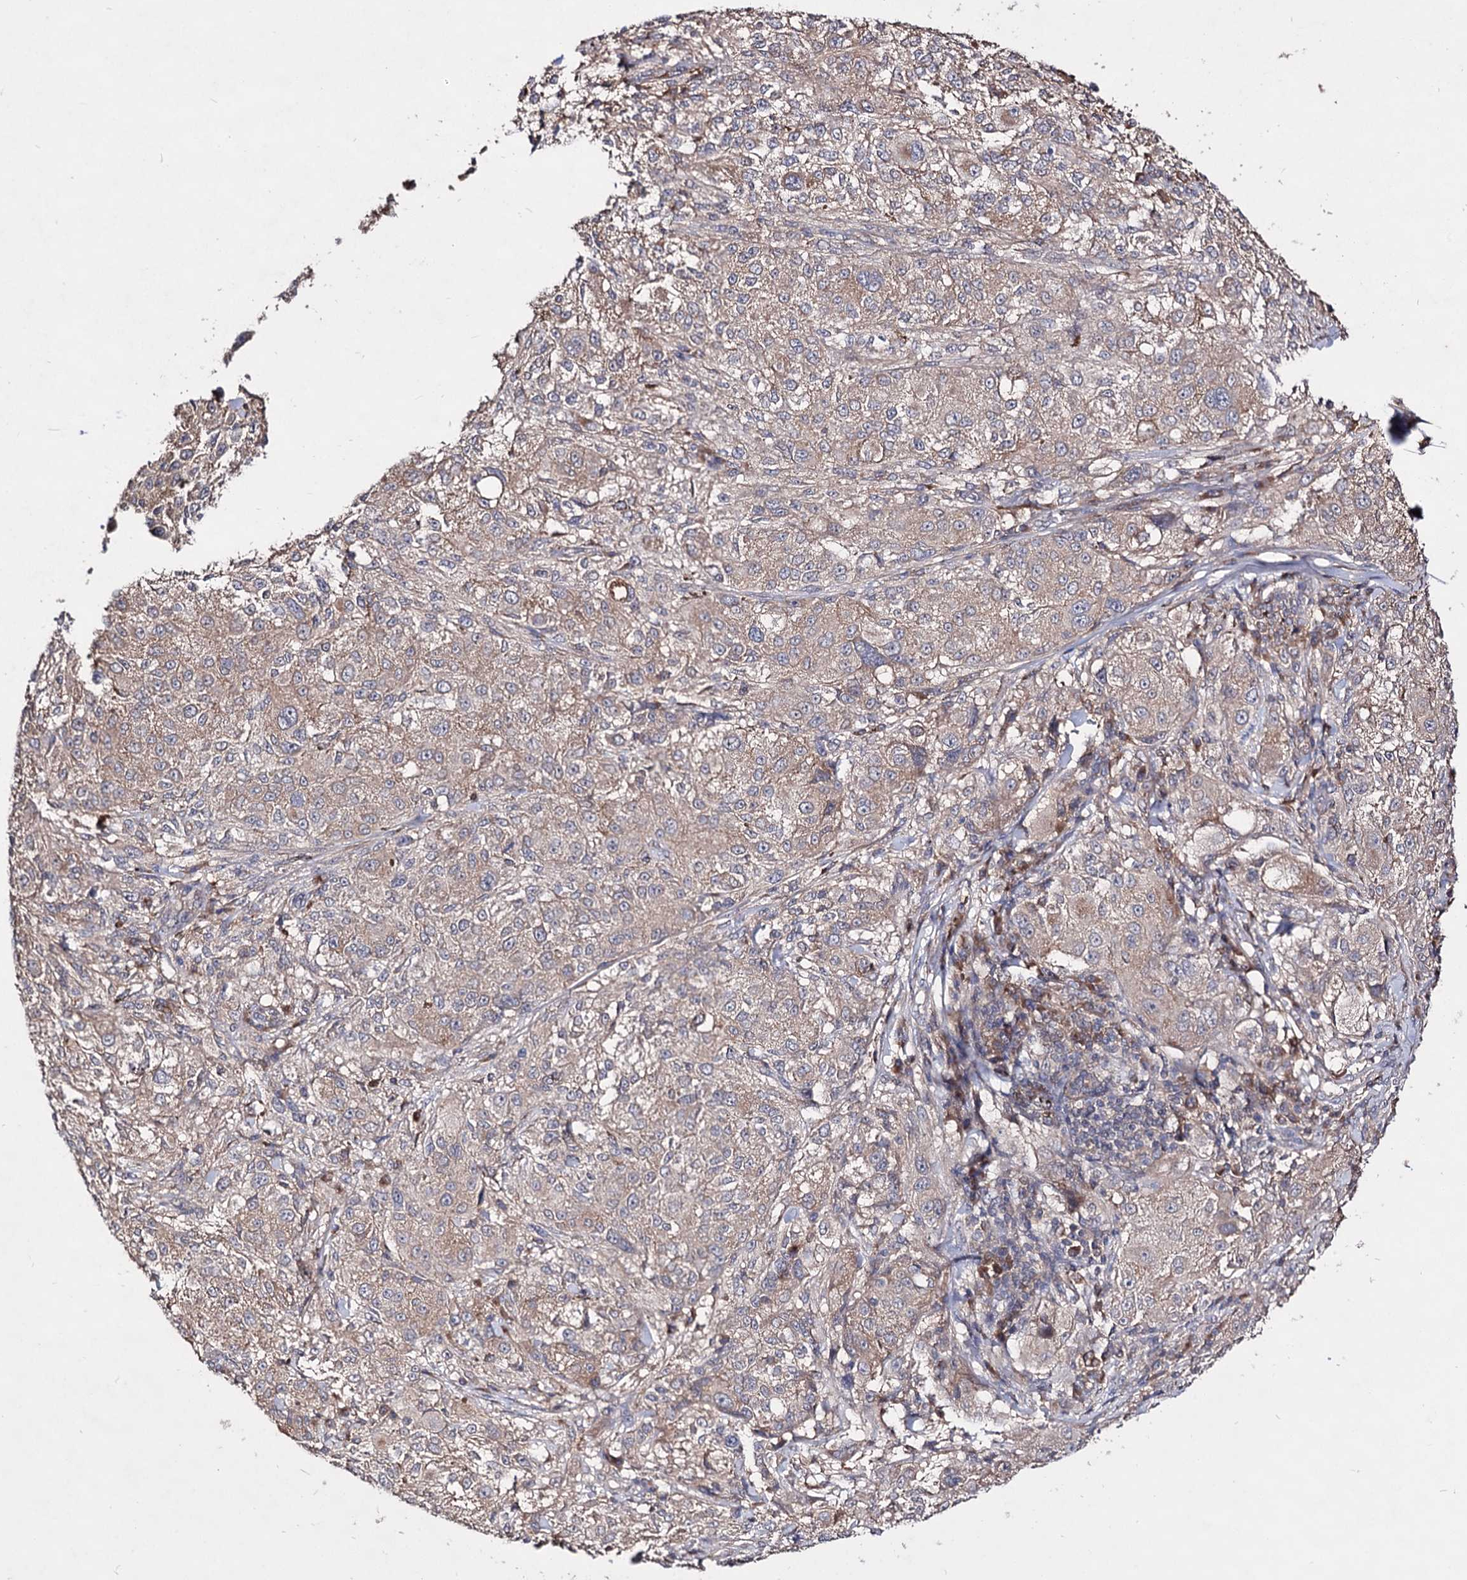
{"staining": {"intensity": "weak", "quantity": ">75%", "location": "cytoplasmic/membranous"}, "tissue": "melanoma", "cell_type": "Tumor cells", "image_type": "cancer", "snomed": [{"axis": "morphology", "description": "Necrosis, NOS"}, {"axis": "morphology", "description": "Malignant melanoma, NOS"}, {"axis": "topography", "description": "Skin"}], "caption": "Immunohistochemical staining of malignant melanoma reveals low levels of weak cytoplasmic/membranous positivity in approximately >75% of tumor cells.", "gene": "ARFIP2", "patient": {"sex": "female", "age": 87}}